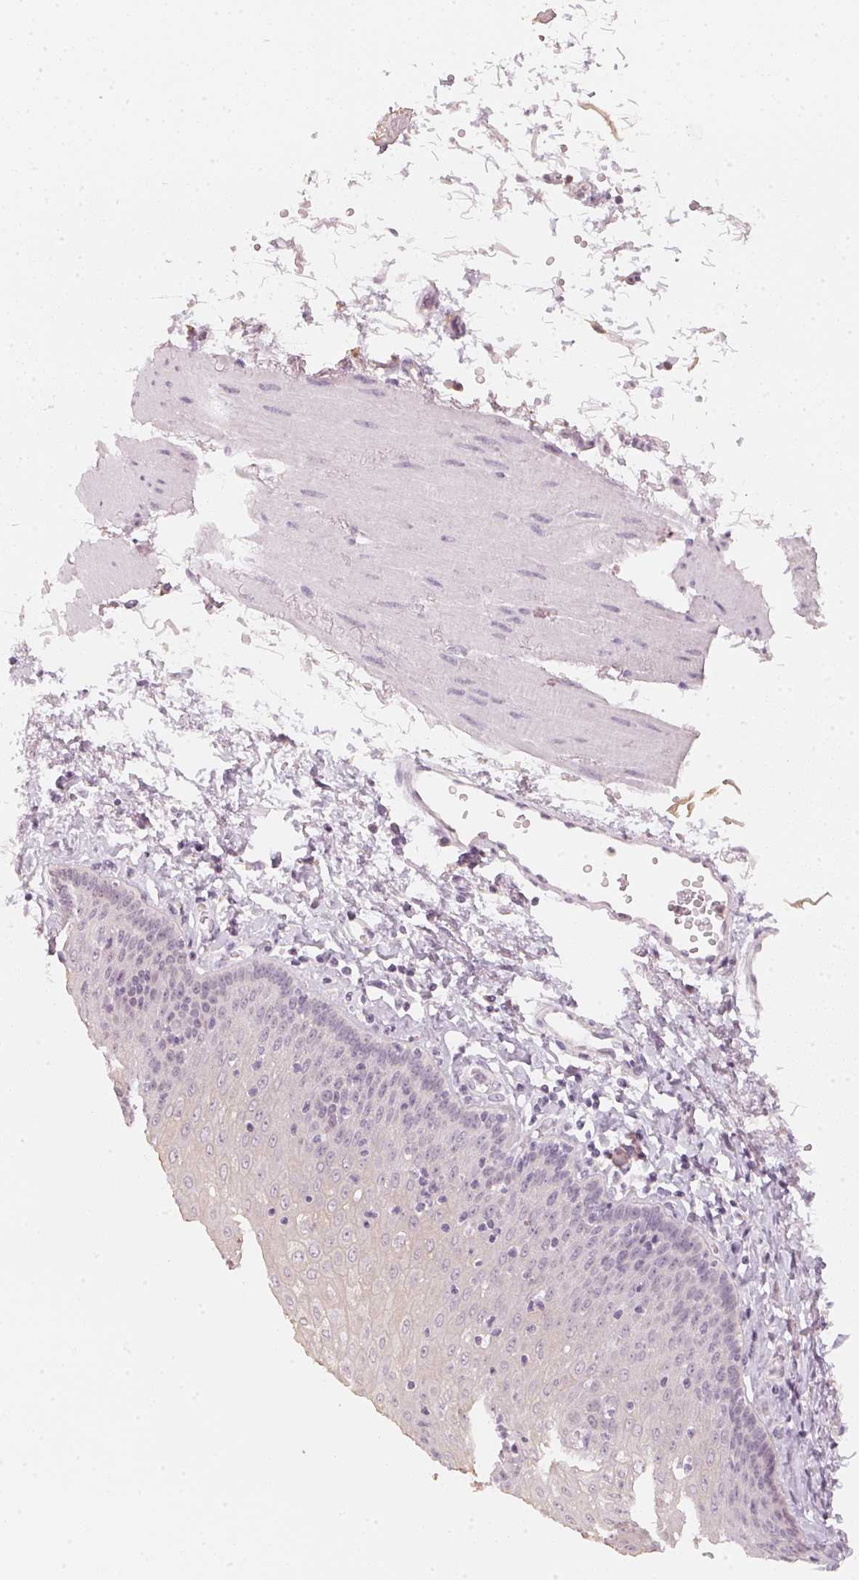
{"staining": {"intensity": "weak", "quantity": "<25%", "location": "cytoplasmic/membranous"}, "tissue": "esophagus", "cell_type": "Squamous epithelial cells", "image_type": "normal", "snomed": [{"axis": "morphology", "description": "Normal tissue, NOS"}, {"axis": "topography", "description": "Esophagus"}], "caption": "Micrograph shows no protein positivity in squamous epithelial cells of normal esophagus.", "gene": "CFAP276", "patient": {"sex": "female", "age": 81}}